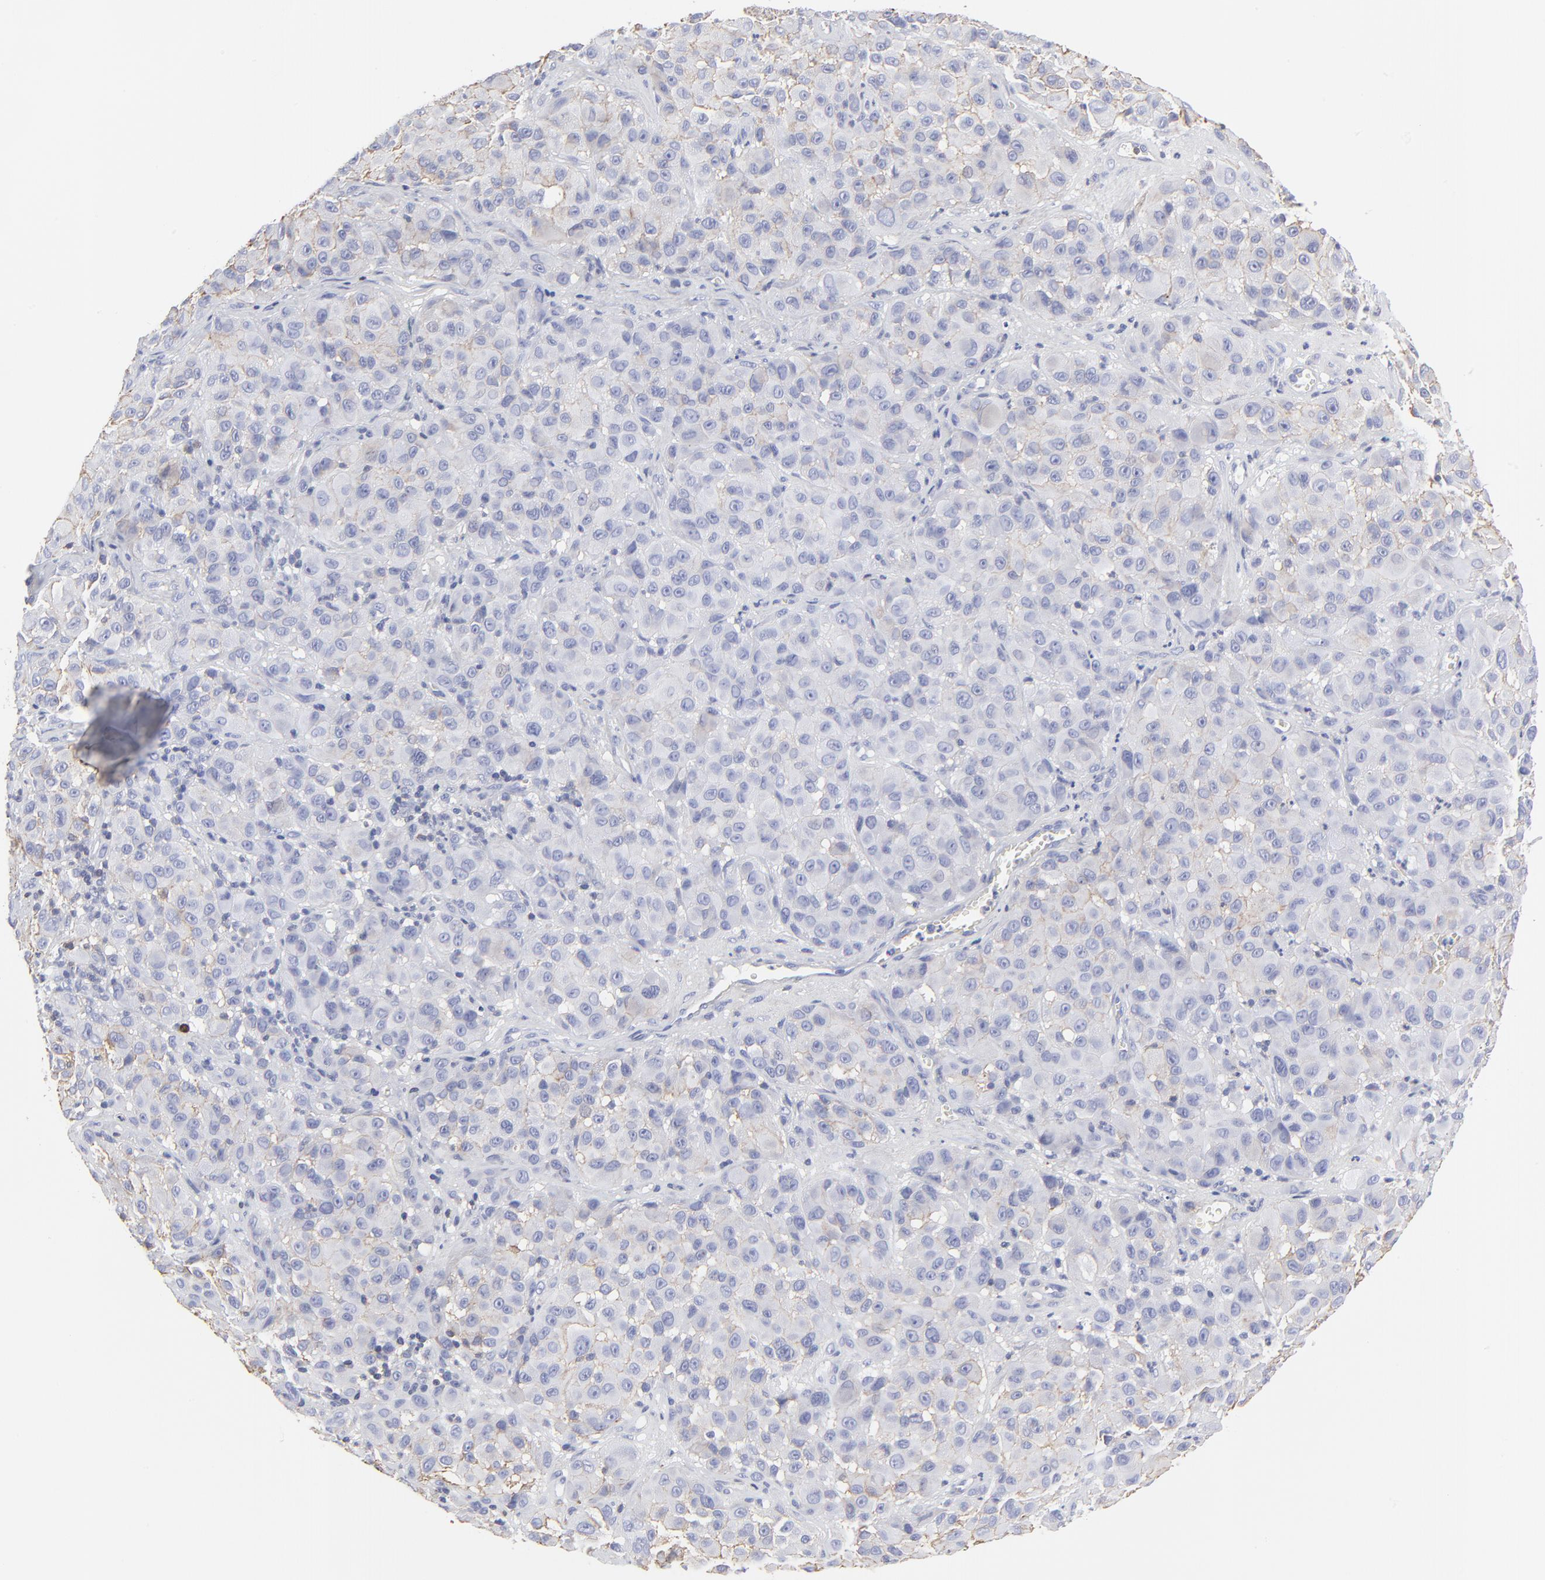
{"staining": {"intensity": "negative", "quantity": "none", "location": "none"}, "tissue": "melanoma", "cell_type": "Tumor cells", "image_type": "cancer", "snomed": [{"axis": "morphology", "description": "Malignant melanoma, NOS"}, {"axis": "topography", "description": "Skin"}], "caption": "Immunohistochemistry (IHC) photomicrograph of human melanoma stained for a protein (brown), which shows no staining in tumor cells.", "gene": "ANXA6", "patient": {"sex": "female", "age": 21}}